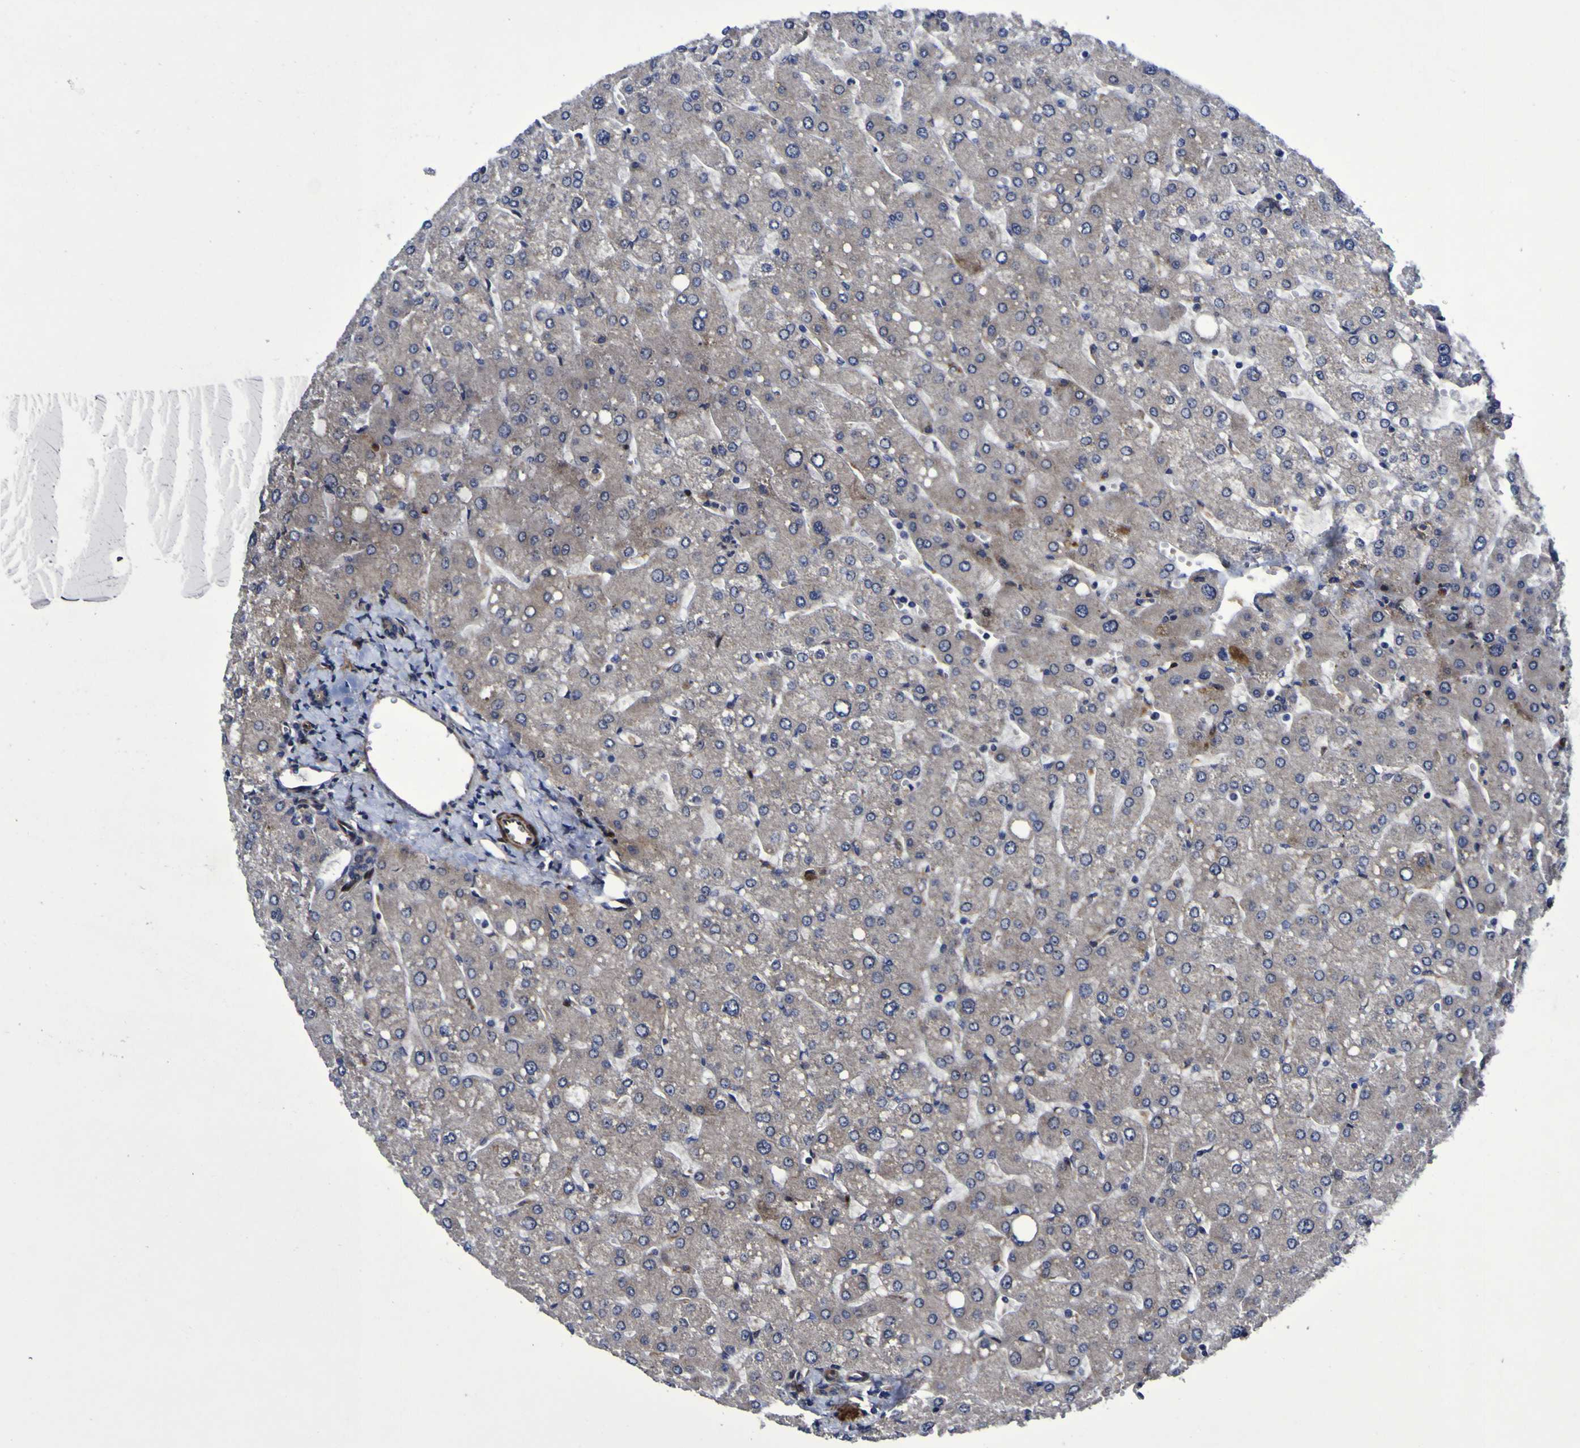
{"staining": {"intensity": "weak", "quantity": ">75%", "location": "cytoplasmic/membranous"}, "tissue": "liver", "cell_type": "Cholangiocytes", "image_type": "normal", "snomed": [{"axis": "morphology", "description": "Normal tissue, NOS"}, {"axis": "topography", "description": "Liver"}], "caption": "Immunohistochemical staining of normal human liver shows weak cytoplasmic/membranous protein expression in about >75% of cholangiocytes. (Brightfield microscopy of DAB IHC at high magnification).", "gene": "MGLL", "patient": {"sex": "male", "age": 55}}